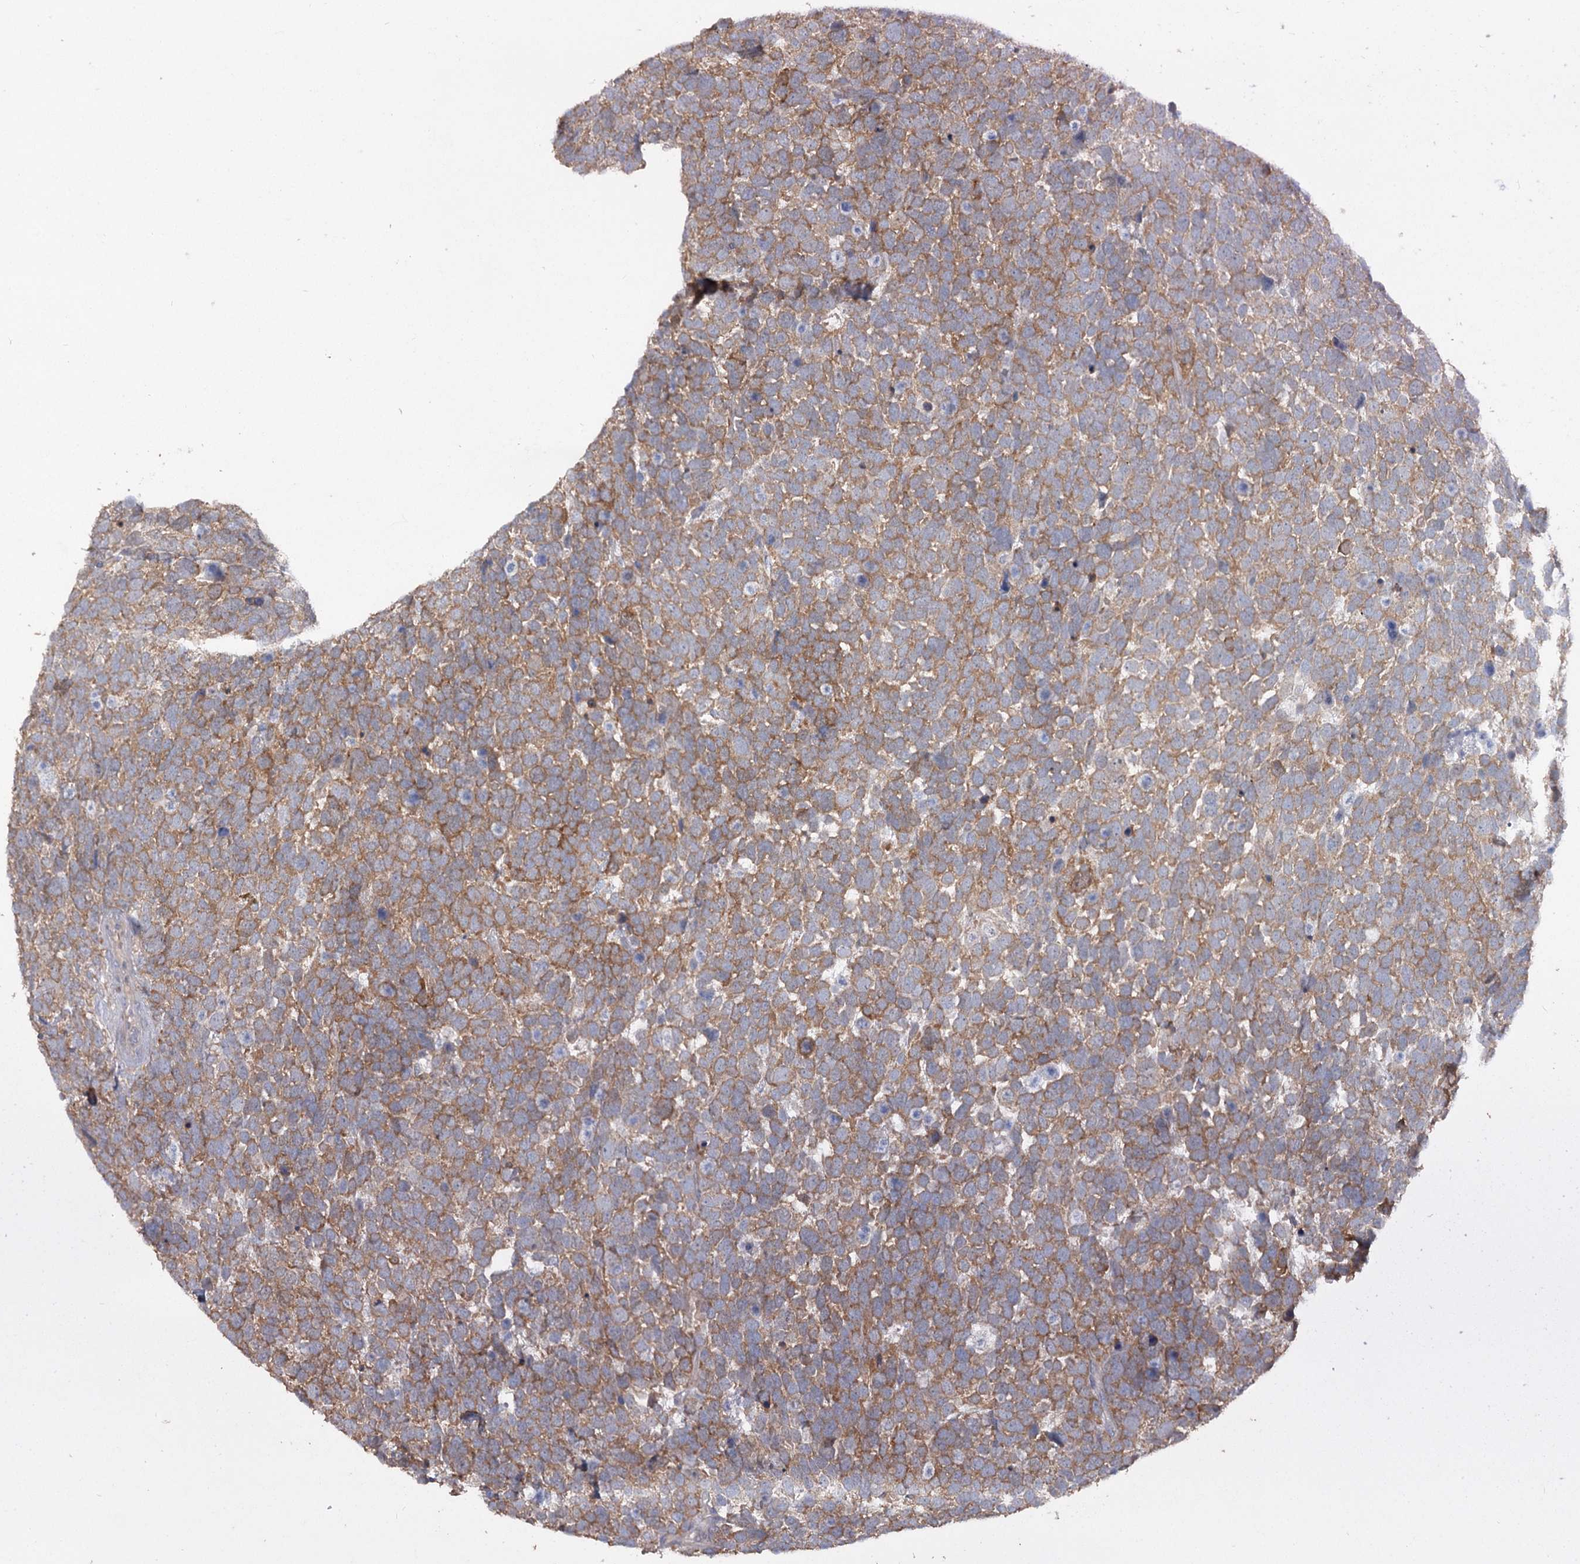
{"staining": {"intensity": "moderate", "quantity": ">75%", "location": "cytoplasmic/membranous"}, "tissue": "urothelial cancer", "cell_type": "Tumor cells", "image_type": "cancer", "snomed": [{"axis": "morphology", "description": "Urothelial carcinoma, High grade"}, {"axis": "topography", "description": "Urinary bladder"}], "caption": "Approximately >75% of tumor cells in human urothelial carcinoma (high-grade) show moderate cytoplasmic/membranous protein expression as visualized by brown immunohistochemical staining.", "gene": "MAP3K13", "patient": {"sex": "female", "age": 82}}